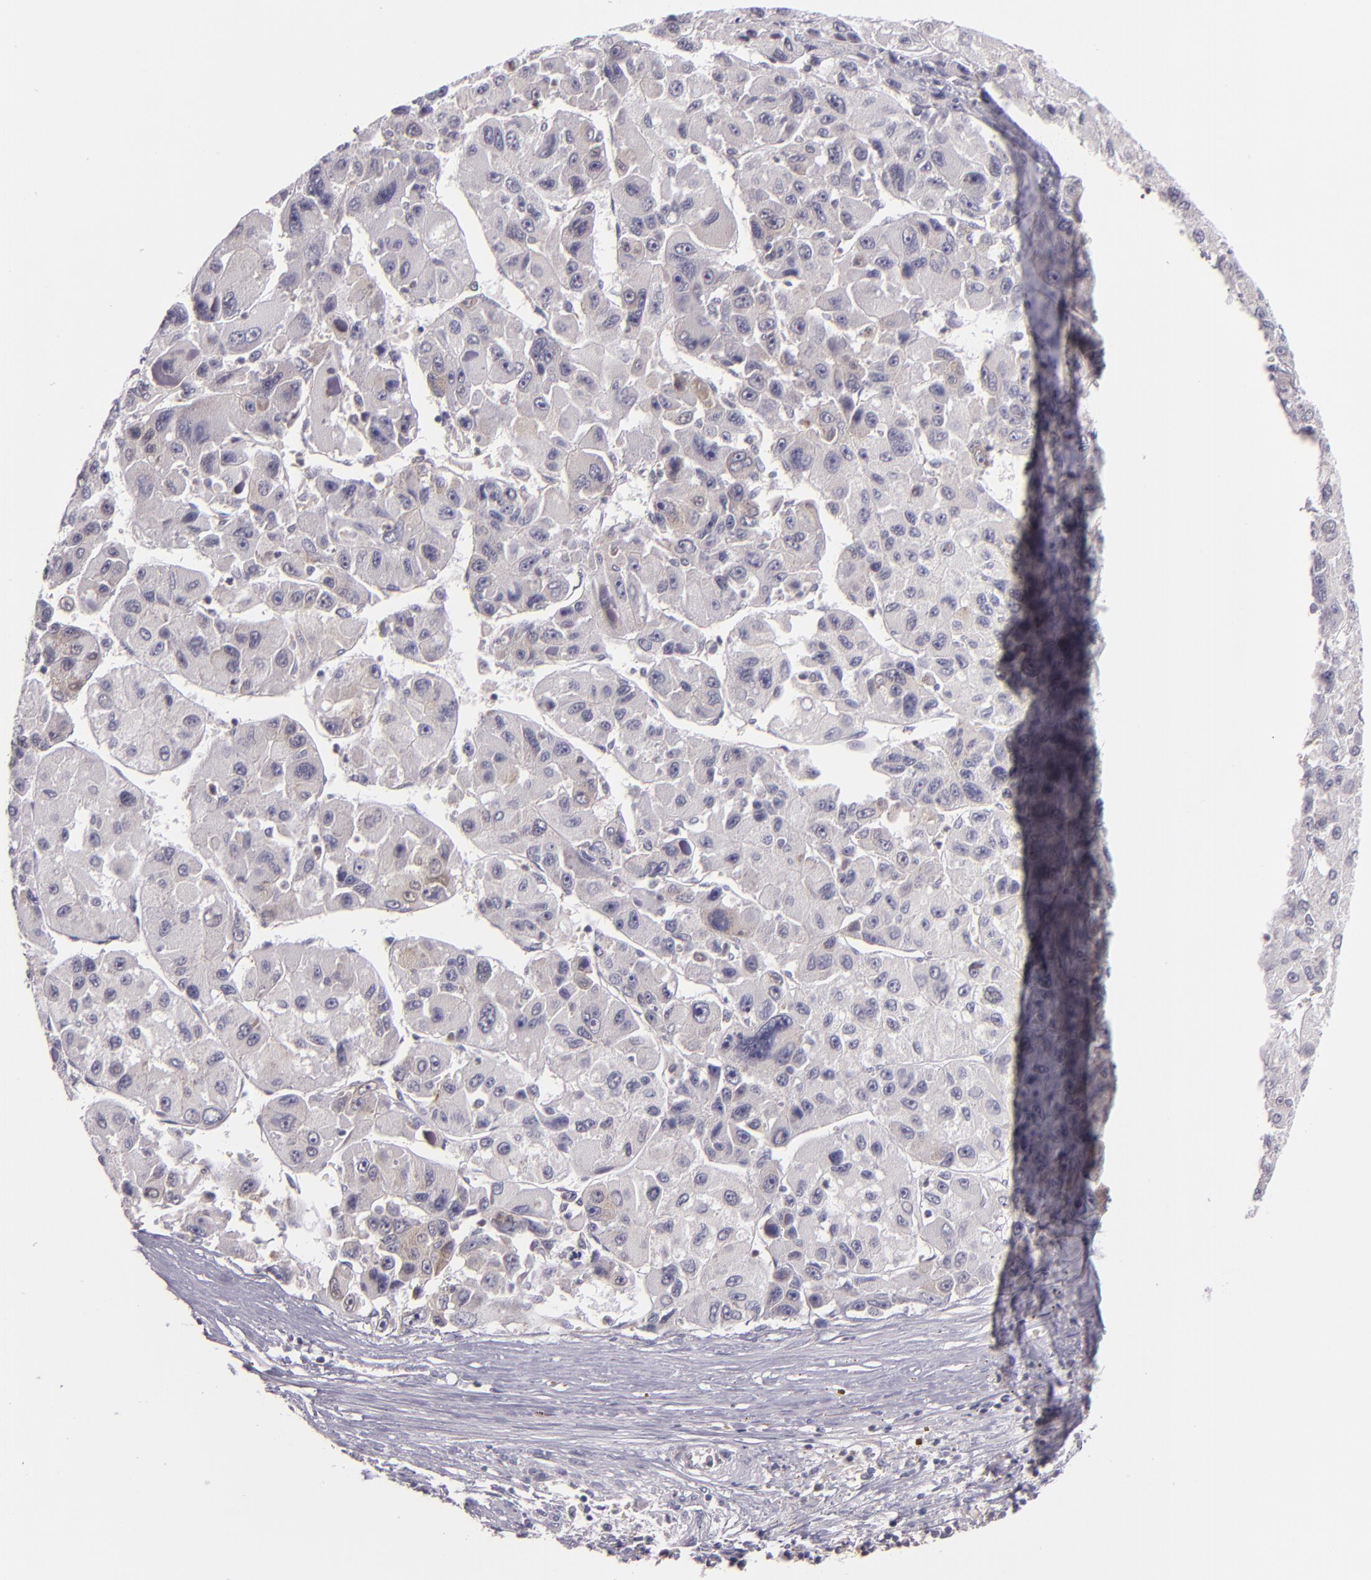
{"staining": {"intensity": "weak", "quantity": "<25%", "location": "cytoplasmic/membranous"}, "tissue": "liver cancer", "cell_type": "Tumor cells", "image_type": "cancer", "snomed": [{"axis": "morphology", "description": "Carcinoma, Hepatocellular, NOS"}, {"axis": "topography", "description": "Liver"}], "caption": "Photomicrograph shows no significant protein positivity in tumor cells of hepatocellular carcinoma (liver).", "gene": "UPF3B", "patient": {"sex": "male", "age": 64}}